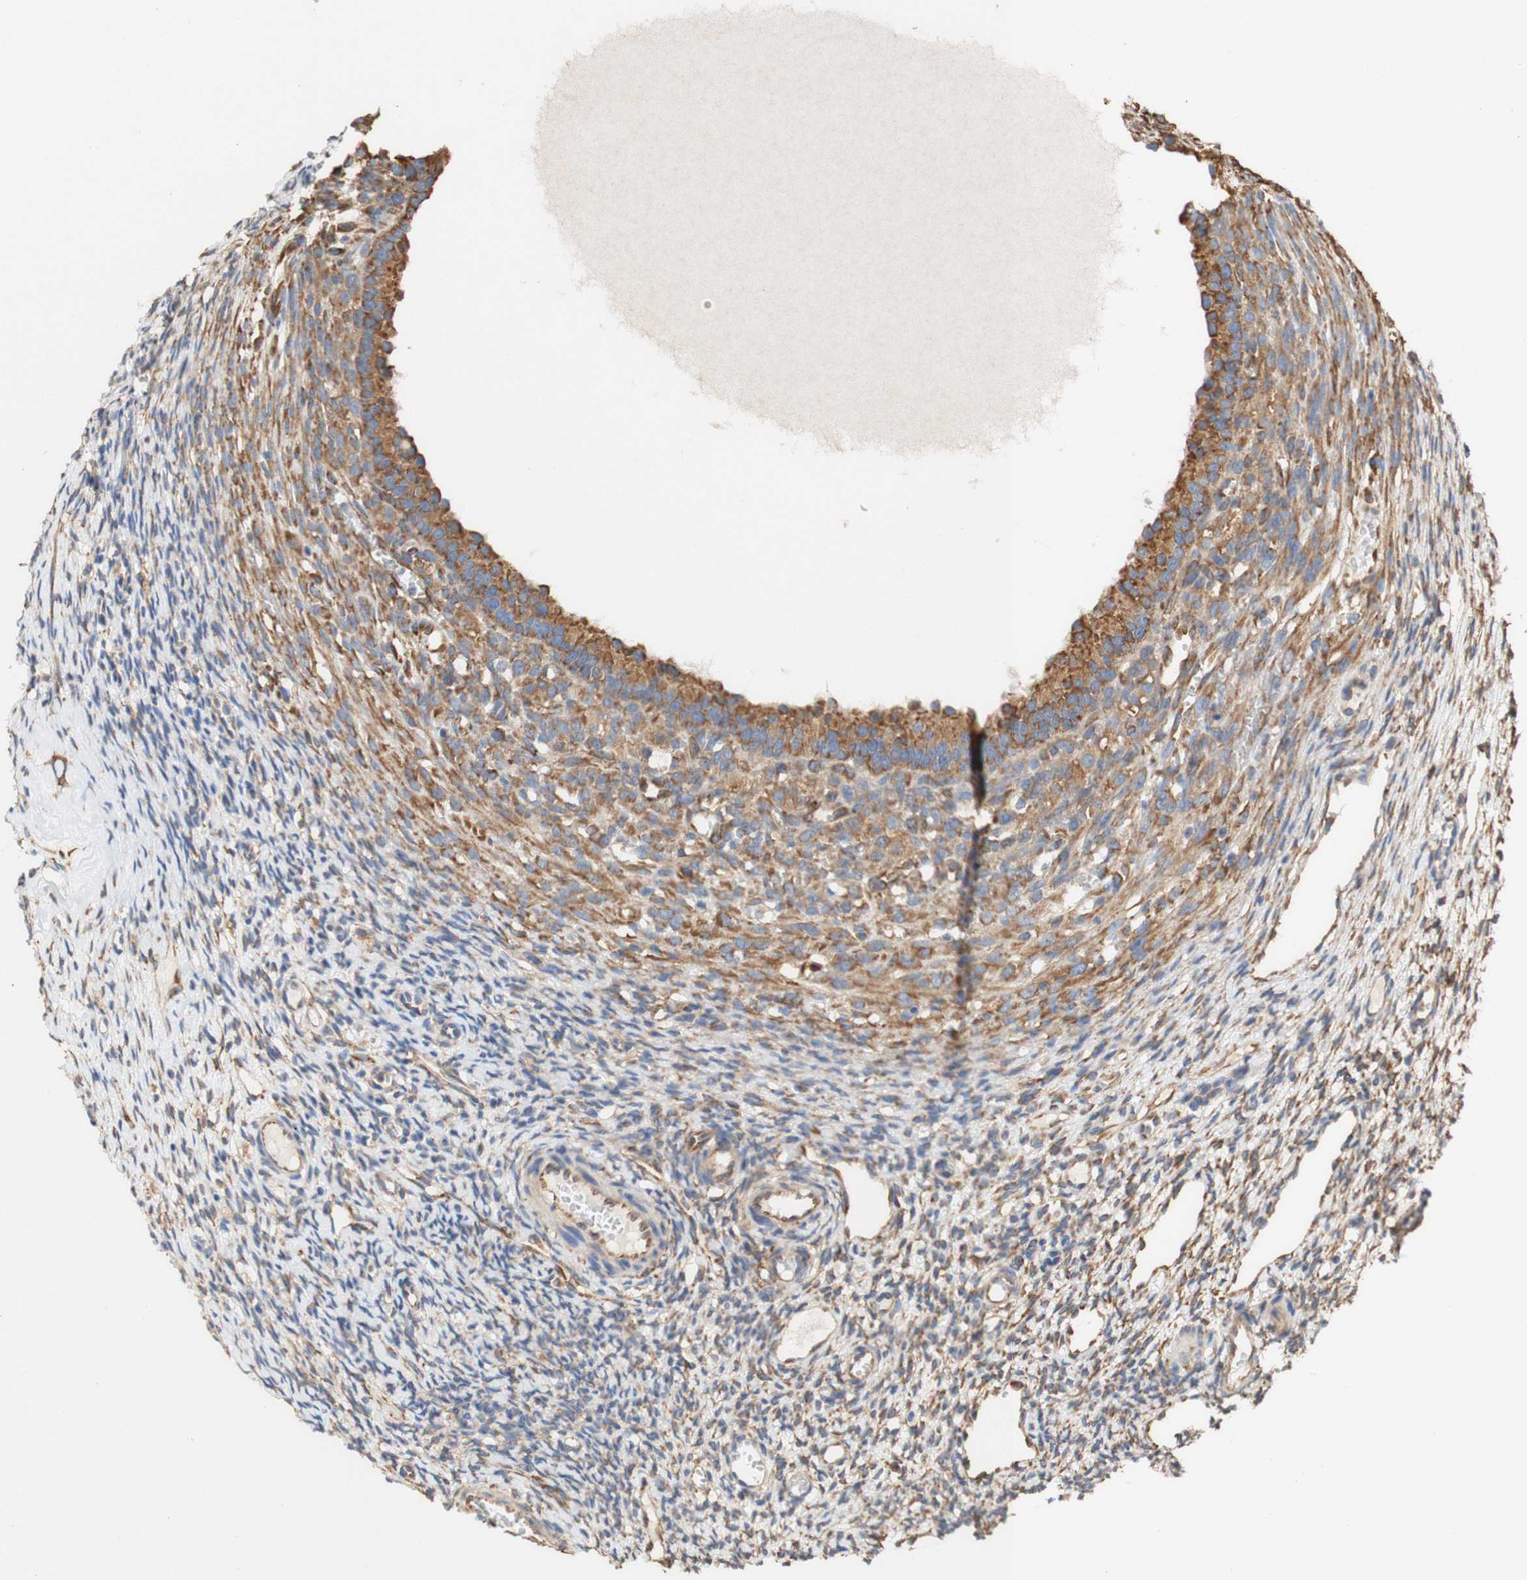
{"staining": {"intensity": "moderate", "quantity": ">75%", "location": "cytoplasmic/membranous"}, "tissue": "ovary", "cell_type": "Follicle cells", "image_type": "normal", "snomed": [{"axis": "morphology", "description": "Normal tissue, NOS"}, {"axis": "topography", "description": "Ovary"}], "caption": "Immunohistochemistry image of benign ovary: ovary stained using immunohistochemistry (IHC) shows medium levels of moderate protein expression localized specifically in the cytoplasmic/membranous of follicle cells, appearing as a cytoplasmic/membranous brown color.", "gene": "EIF2AK4", "patient": {"sex": "female", "age": 33}}